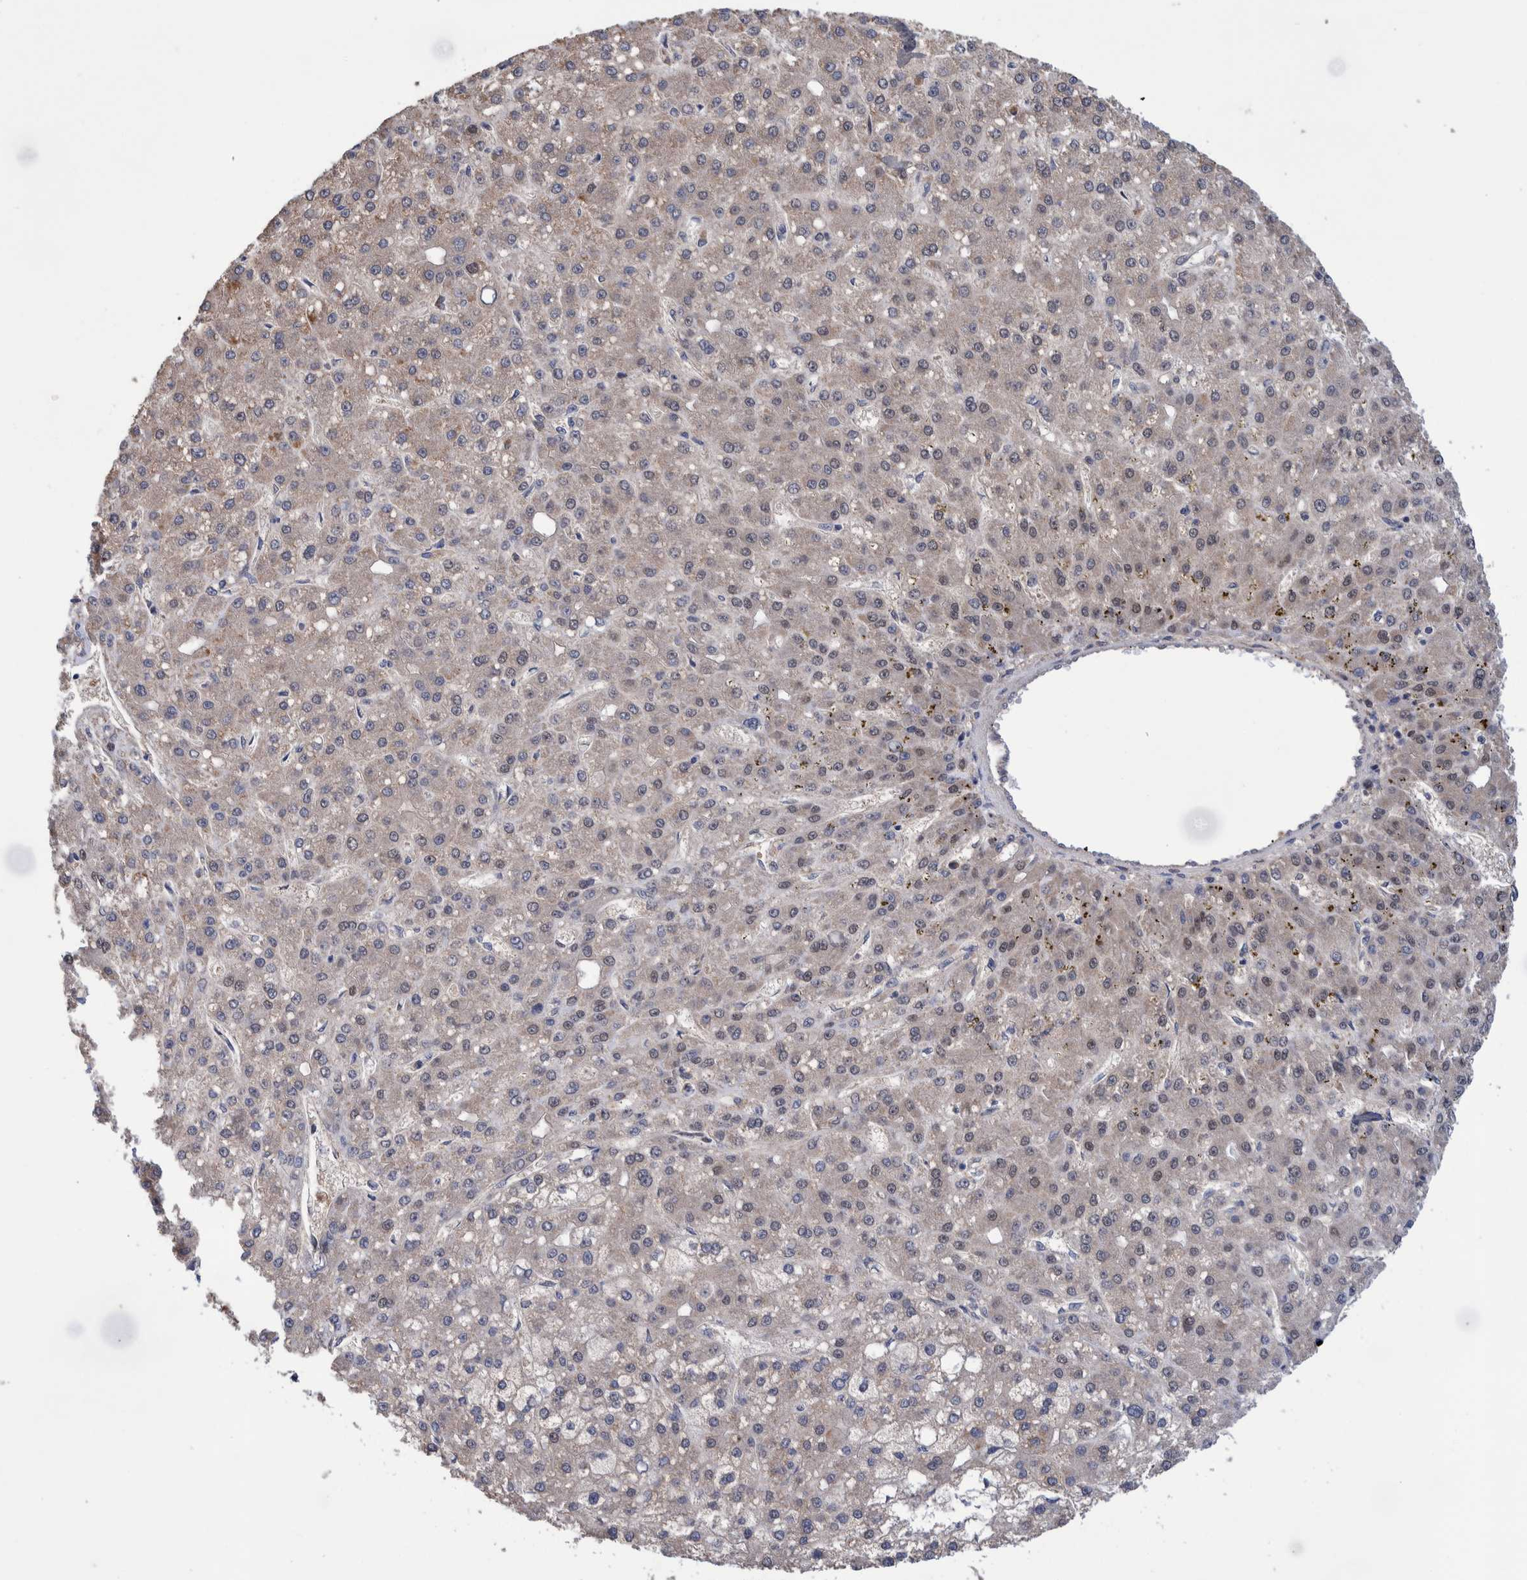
{"staining": {"intensity": "weak", "quantity": "<25%", "location": "cytoplasmic/membranous,nuclear"}, "tissue": "liver cancer", "cell_type": "Tumor cells", "image_type": "cancer", "snomed": [{"axis": "morphology", "description": "Carcinoma, Hepatocellular, NOS"}, {"axis": "topography", "description": "Liver"}], "caption": "This photomicrograph is of liver hepatocellular carcinoma stained with immunohistochemistry (IHC) to label a protein in brown with the nuclei are counter-stained blue. There is no positivity in tumor cells.", "gene": "PFAS", "patient": {"sex": "male", "age": 67}}